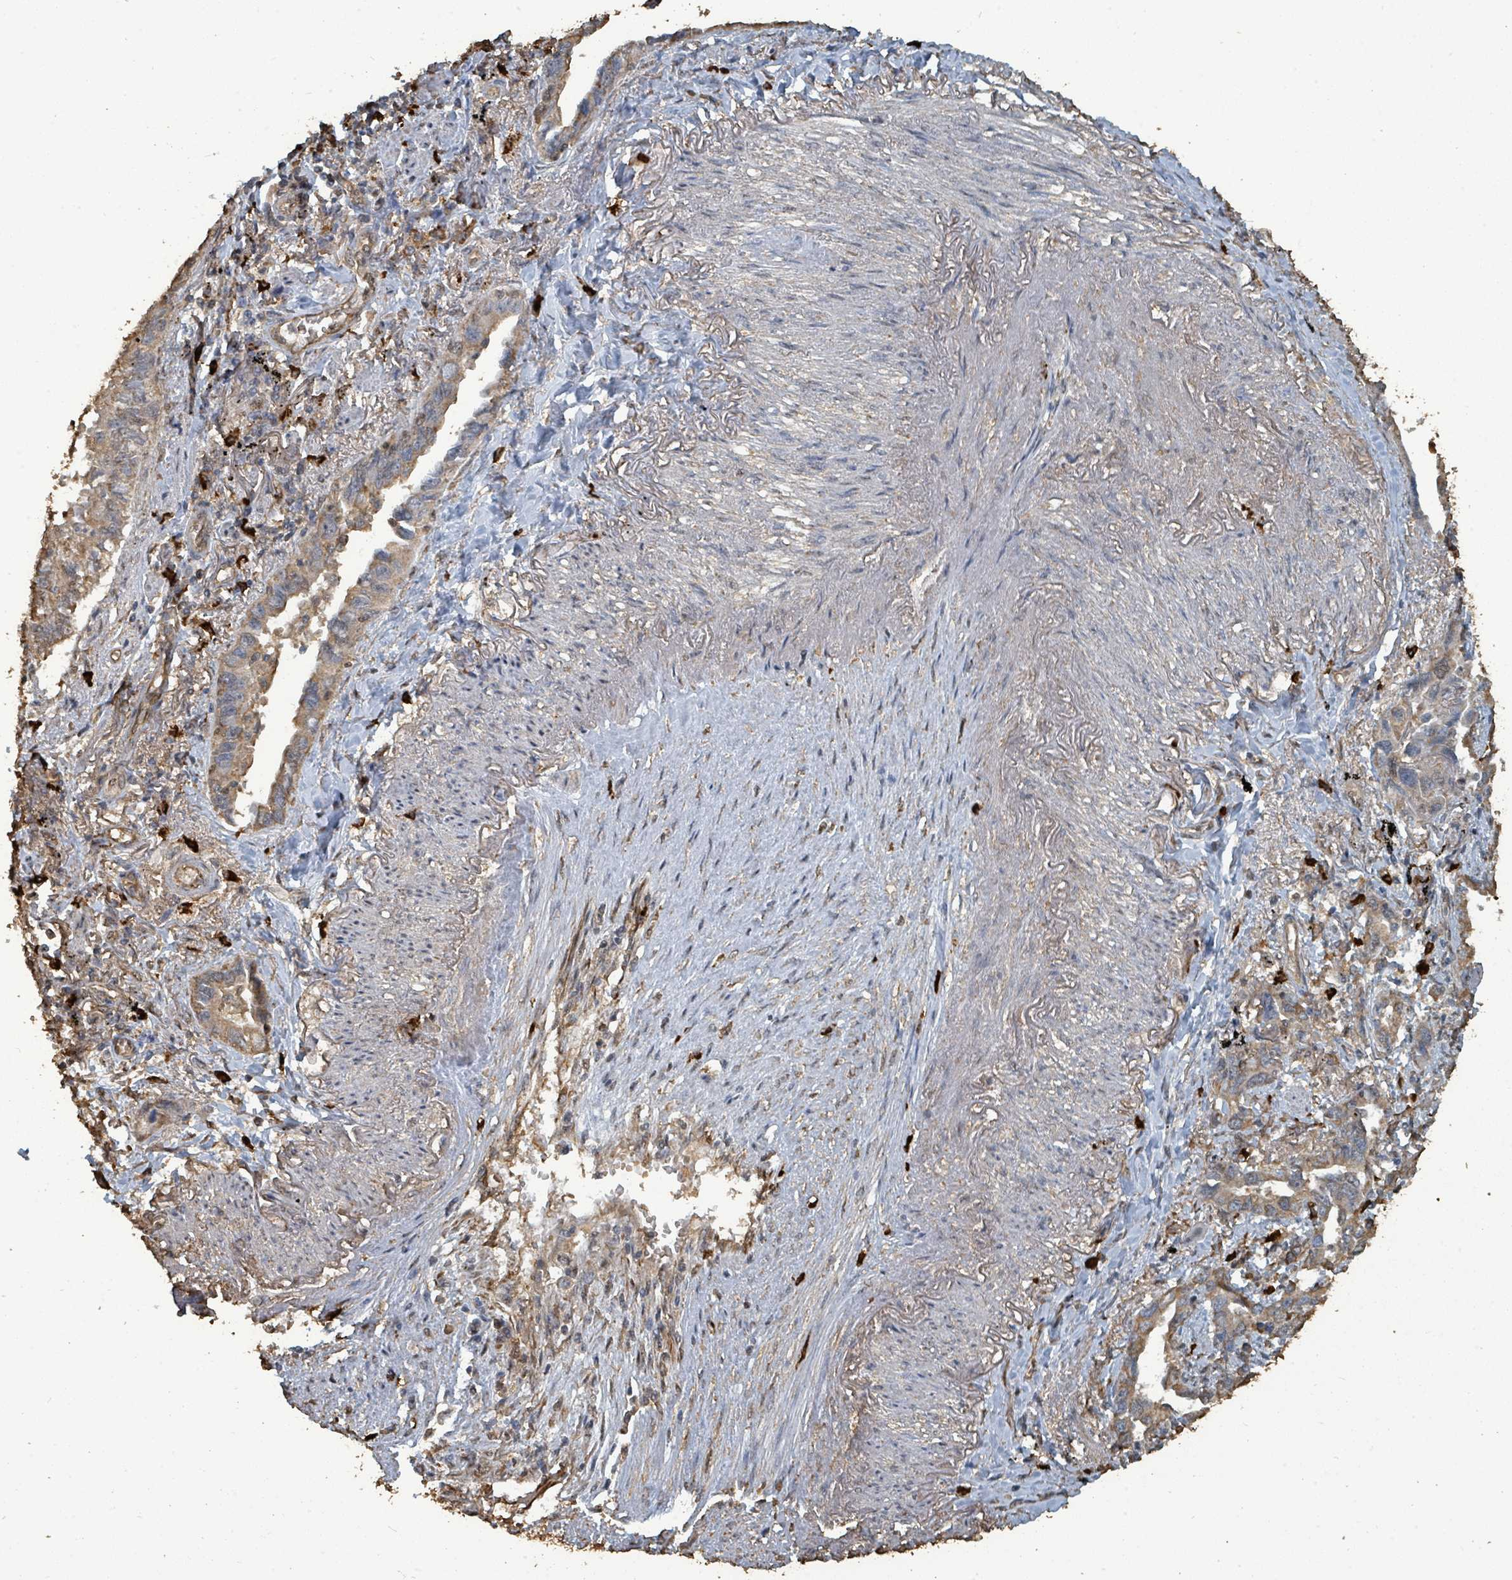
{"staining": {"intensity": "moderate", "quantity": "25%-75%", "location": "cytoplasmic/membranous"}, "tissue": "lung cancer", "cell_type": "Tumor cells", "image_type": "cancer", "snomed": [{"axis": "morphology", "description": "Adenocarcinoma, NOS"}, {"axis": "topography", "description": "Lung"}], "caption": "Immunohistochemical staining of lung cancer (adenocarcinoma) demonstrates medium levels of moderate cytoplasmic/membranous protein staining in about 25%-75% of tumor cells.", "gene": "C6orf52", "patient": {"sex": "male", "age": 67}}